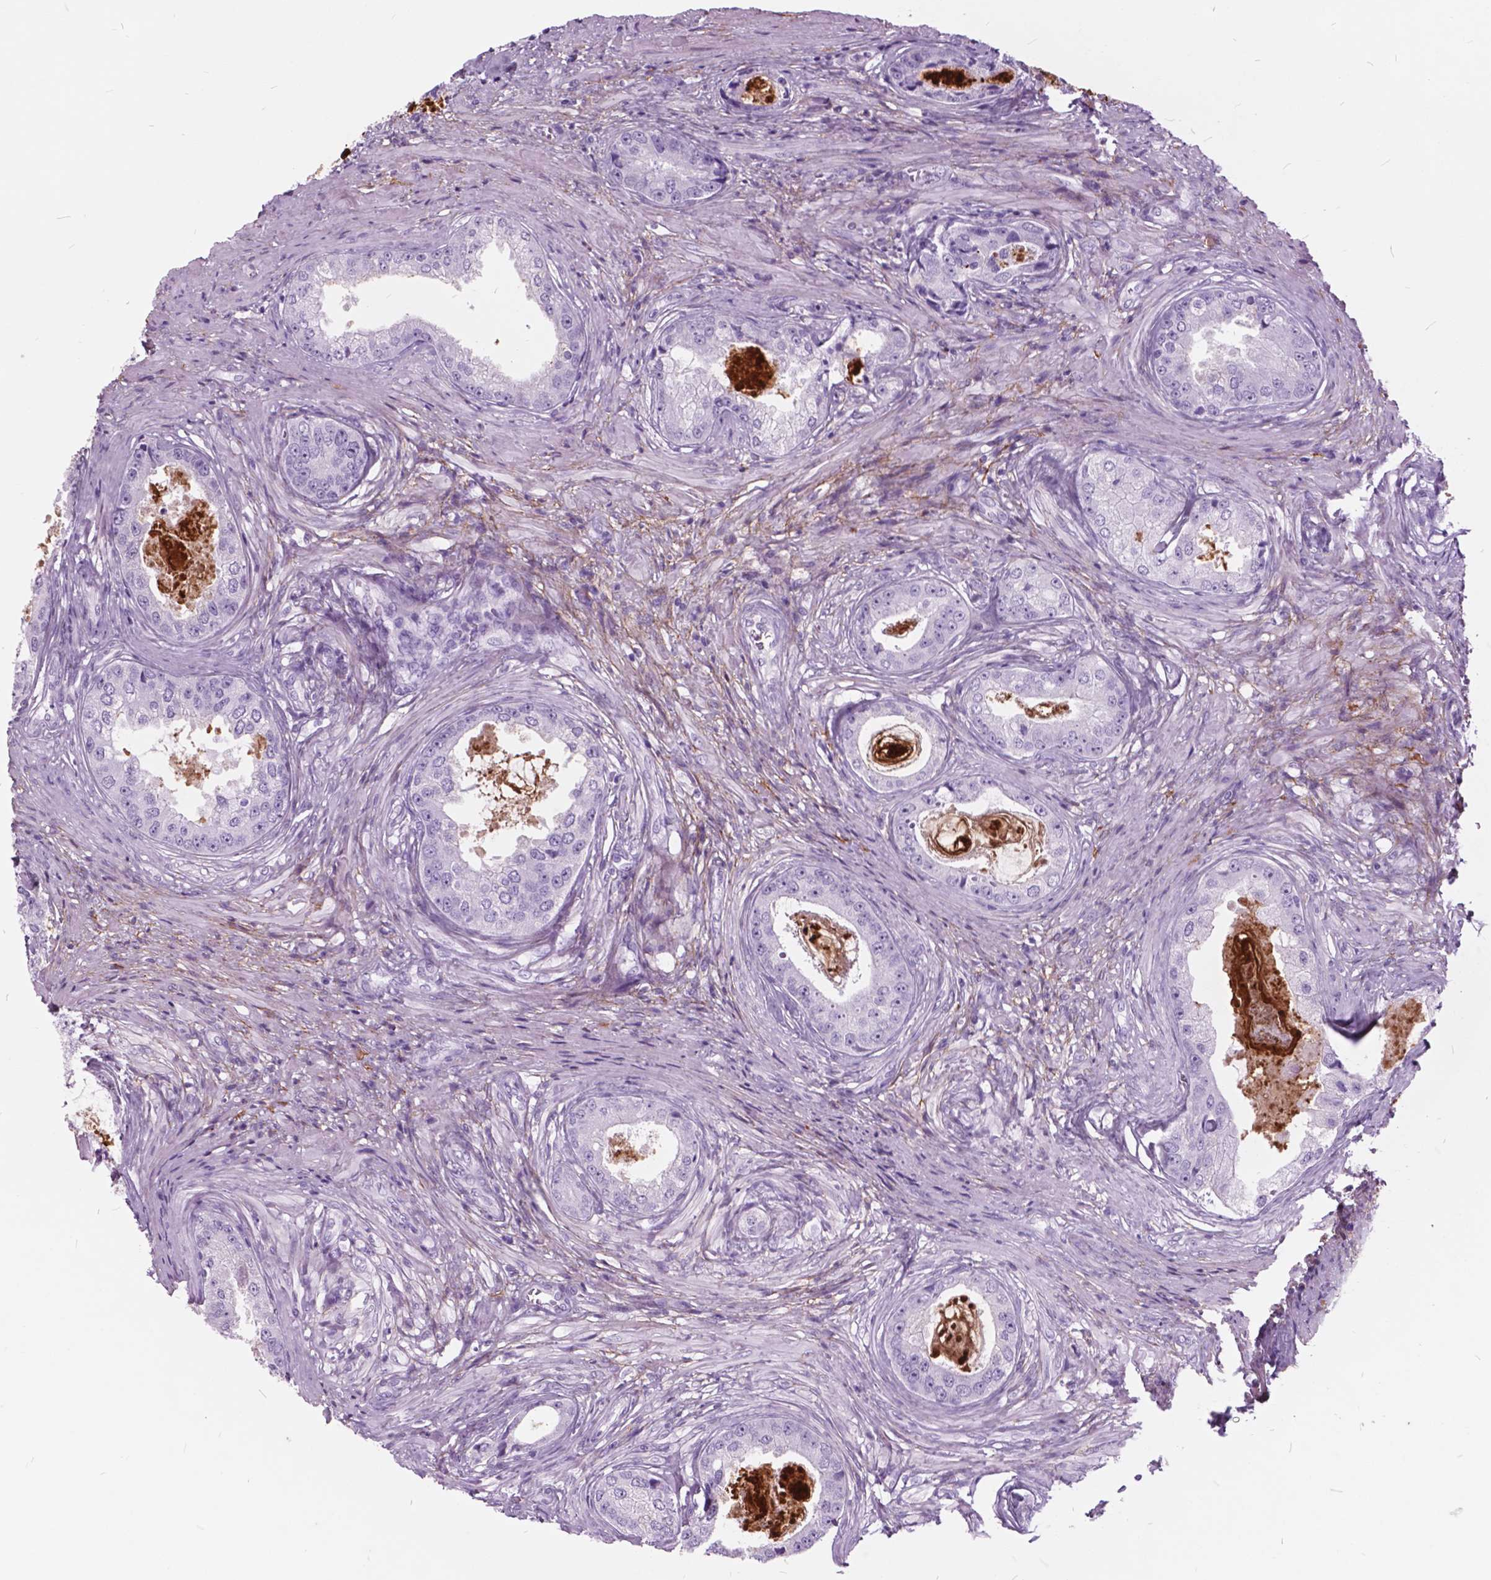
{"staining": {"intensity": "negative", "quantity": "none", "location": "none"}, "tissue": "prostate cancer", "cell_type": "Tumor cells", "image_type": "cancer", "snomed": [{"axis": "morphology", "description": "Adenocarcinoma, Low grade"}, {"axis": "topography", "description": "Prostate"}], "caption": "Image shows no significant protein positivity in tumor cells of prostate adenocarcinoma (low-grade). Nuclei are stained in blue.", "gene": "GDF9", "patient": {"sex": "male", "age": 68}}